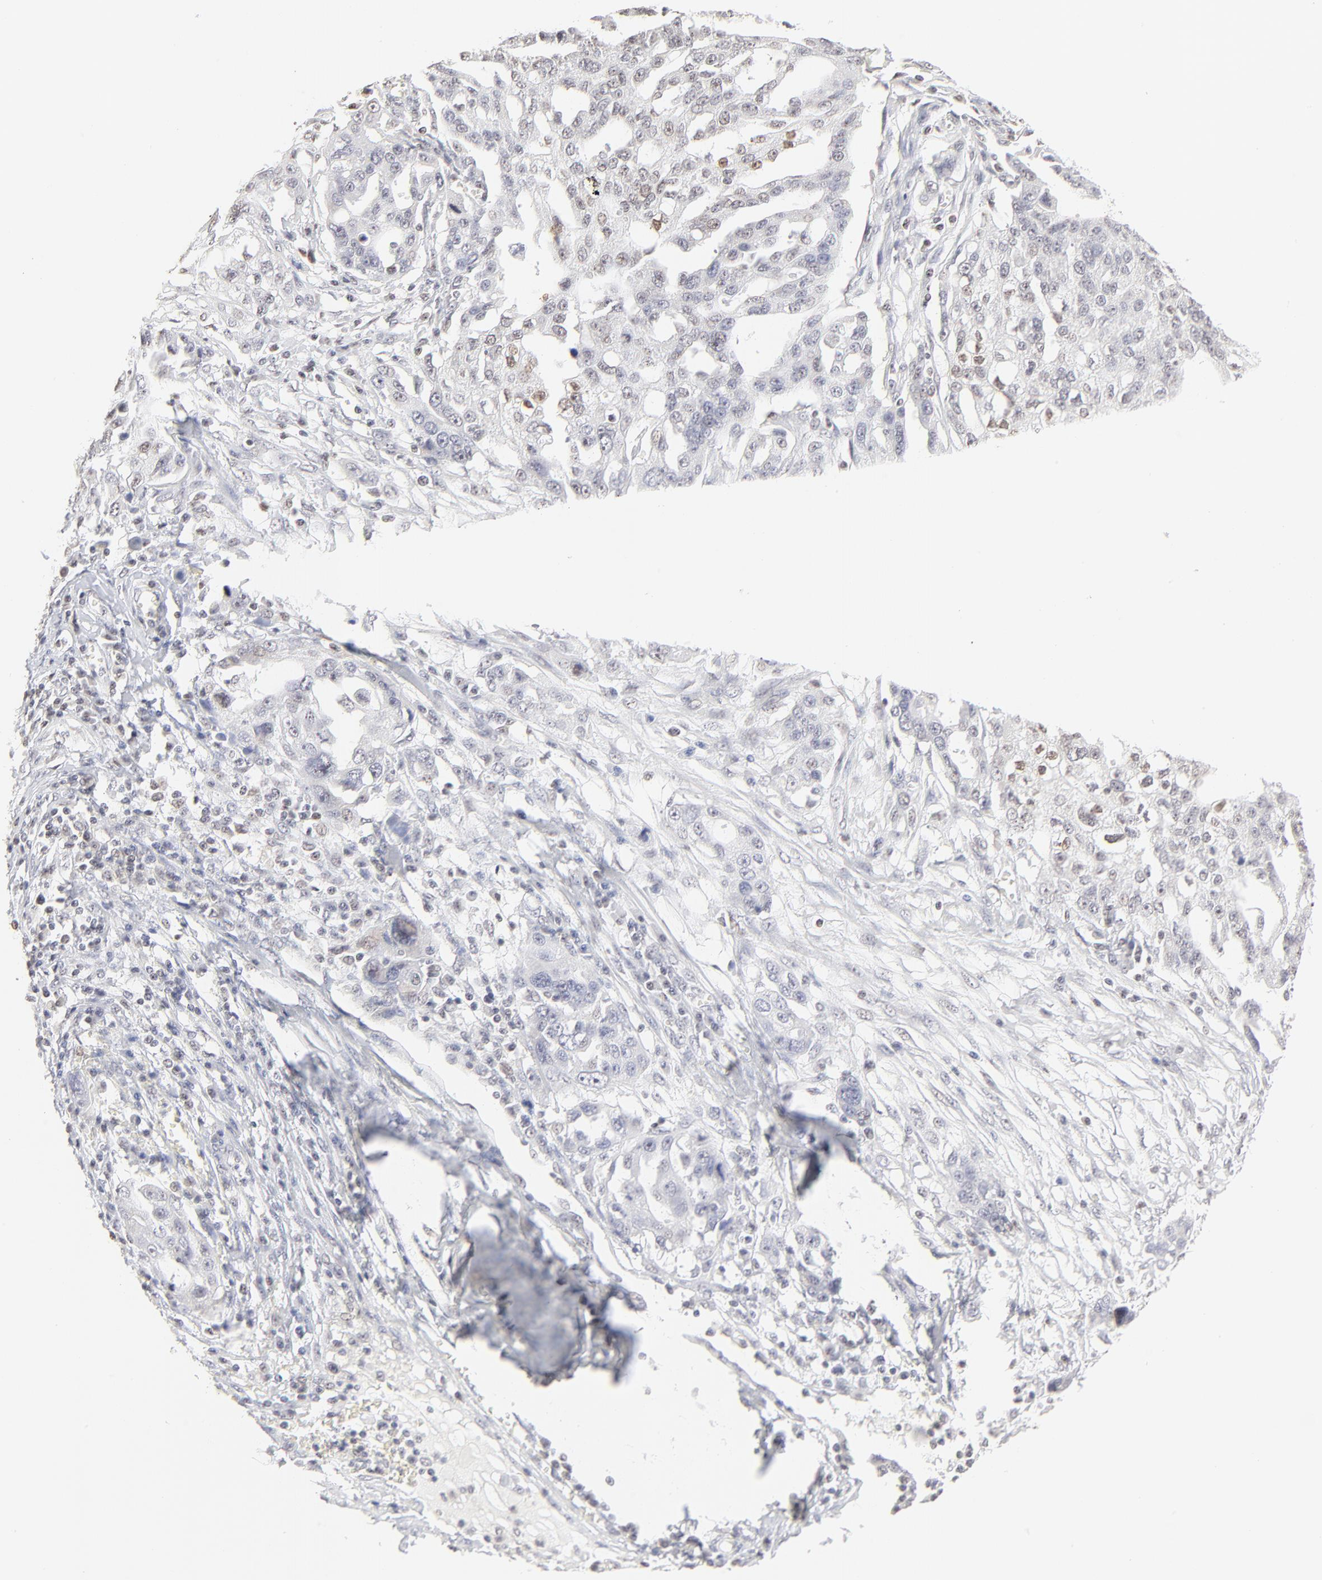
{"staining": {"intensity": "weak", "quantity": "<25%", "location": "nuclear"}, "tissue": "ovarian cancer", "cell_type": "Tumor cells", "image_type": "cancer", "snomed": [{"axis": "morphology", "description": "Carcinoma, endometroid"}, {"axis": "topography", "description": "Ovary"}], "caption": "The immunohistochemistry histopathology image has no significant expression in tumor cells of ovarian endometroid carcinoma tissue. The staining was performed using DAB to visualize the protein expression in brown, while the nuclei were stained in blue with hematoxylin (Magnification: 20x).", "gene": "NFIL3", "patient": {"sex": "female", "age": 75}}